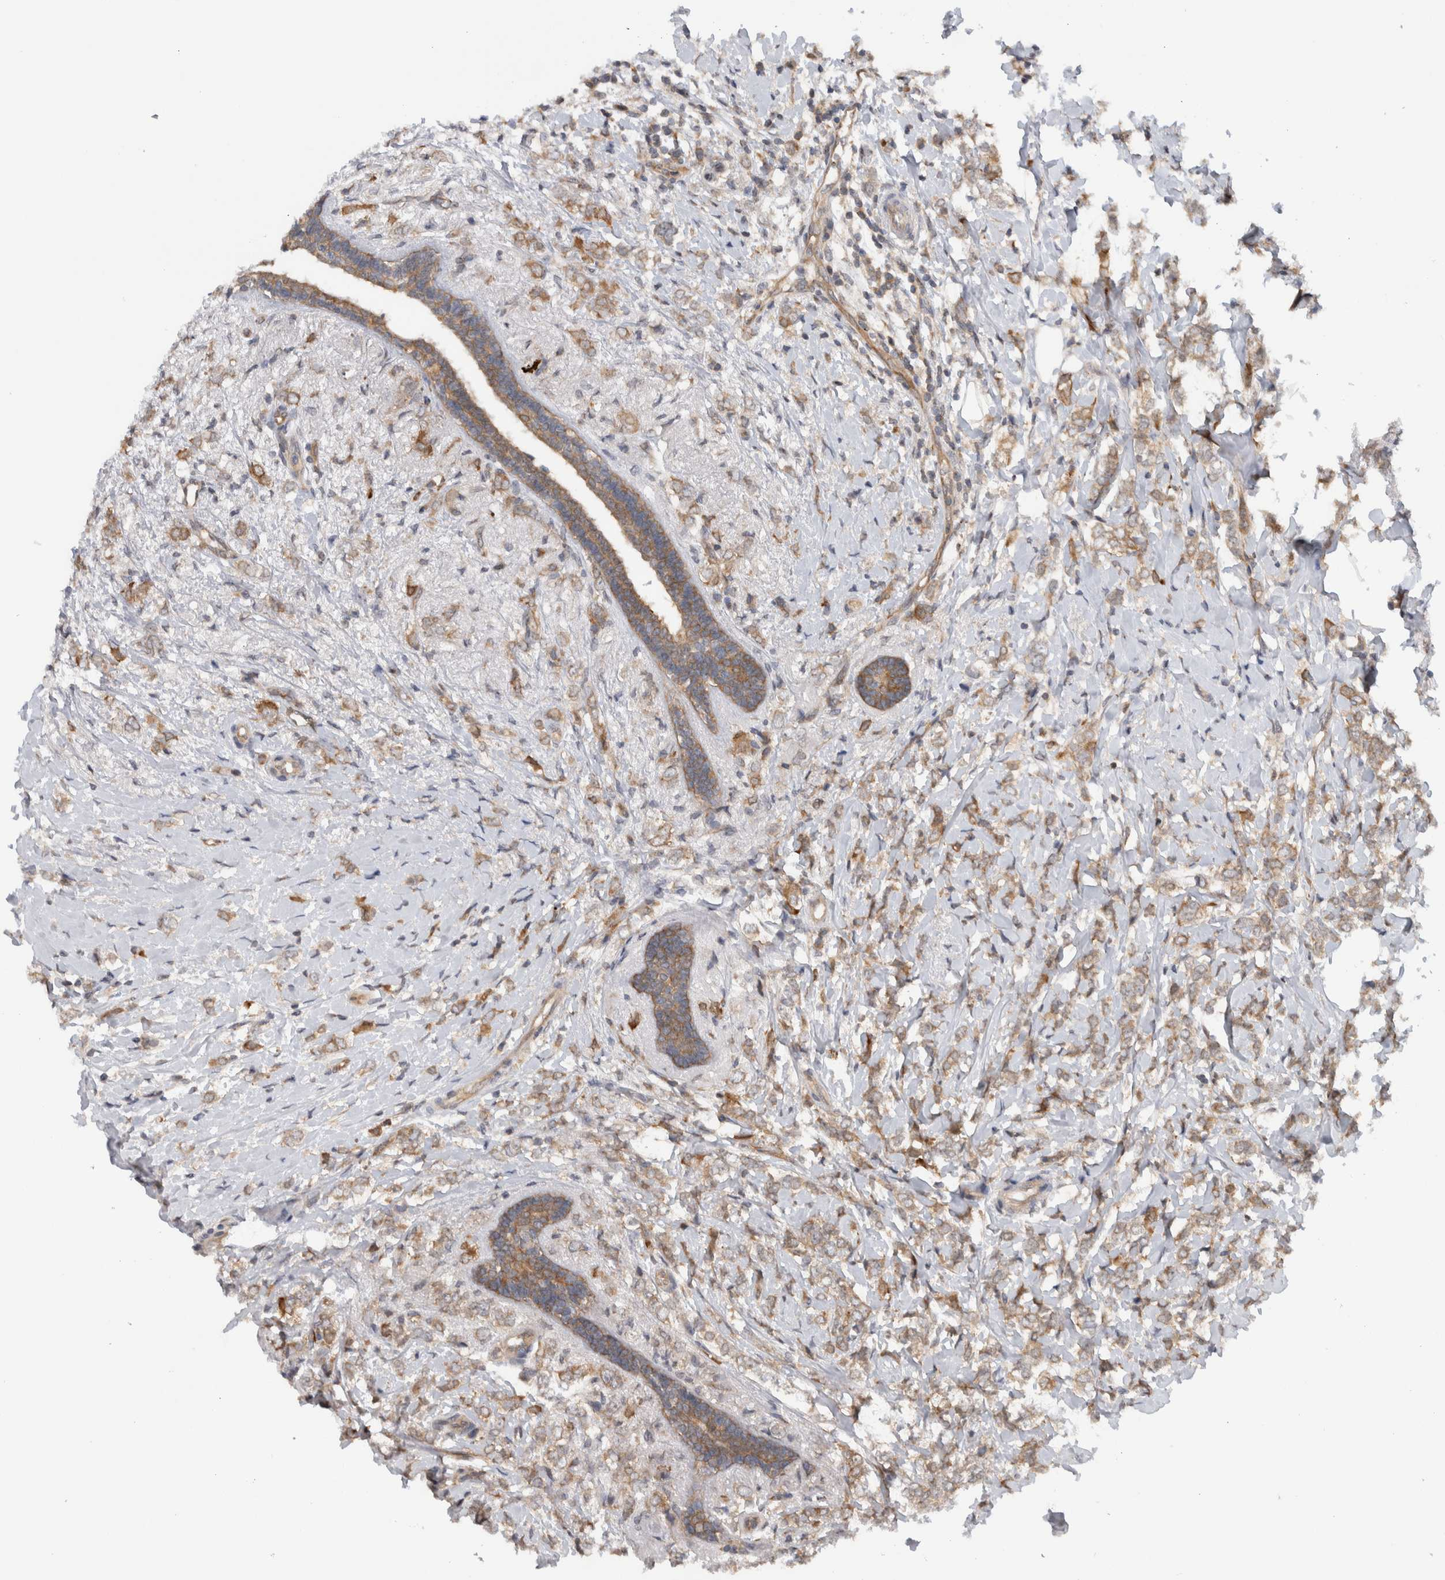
{"staining": {"intensity": "weak", "quantity": ">75%", "location": "cytoplasmic/membranous"}, "tissue": "breast cancer", "cell_type": "Tumor cells", "image_type": "cancer", "snomed": [{"axis": "morphology", "description": "Normal tissue, NOS"}, {"axis": "morphology", "description": "Lobular carcinoma"}, {"axis": "topography", "description": "Breast"}], "caption": "Immunohistochemistry (IHC) (DAB) staining of breast cancer exhibits weak cytoplasmic/membranous protein expression in approximately >75% of tumor cells.", "gene": "CCDC43", "patient": {"sex": "female", "age": 47}}